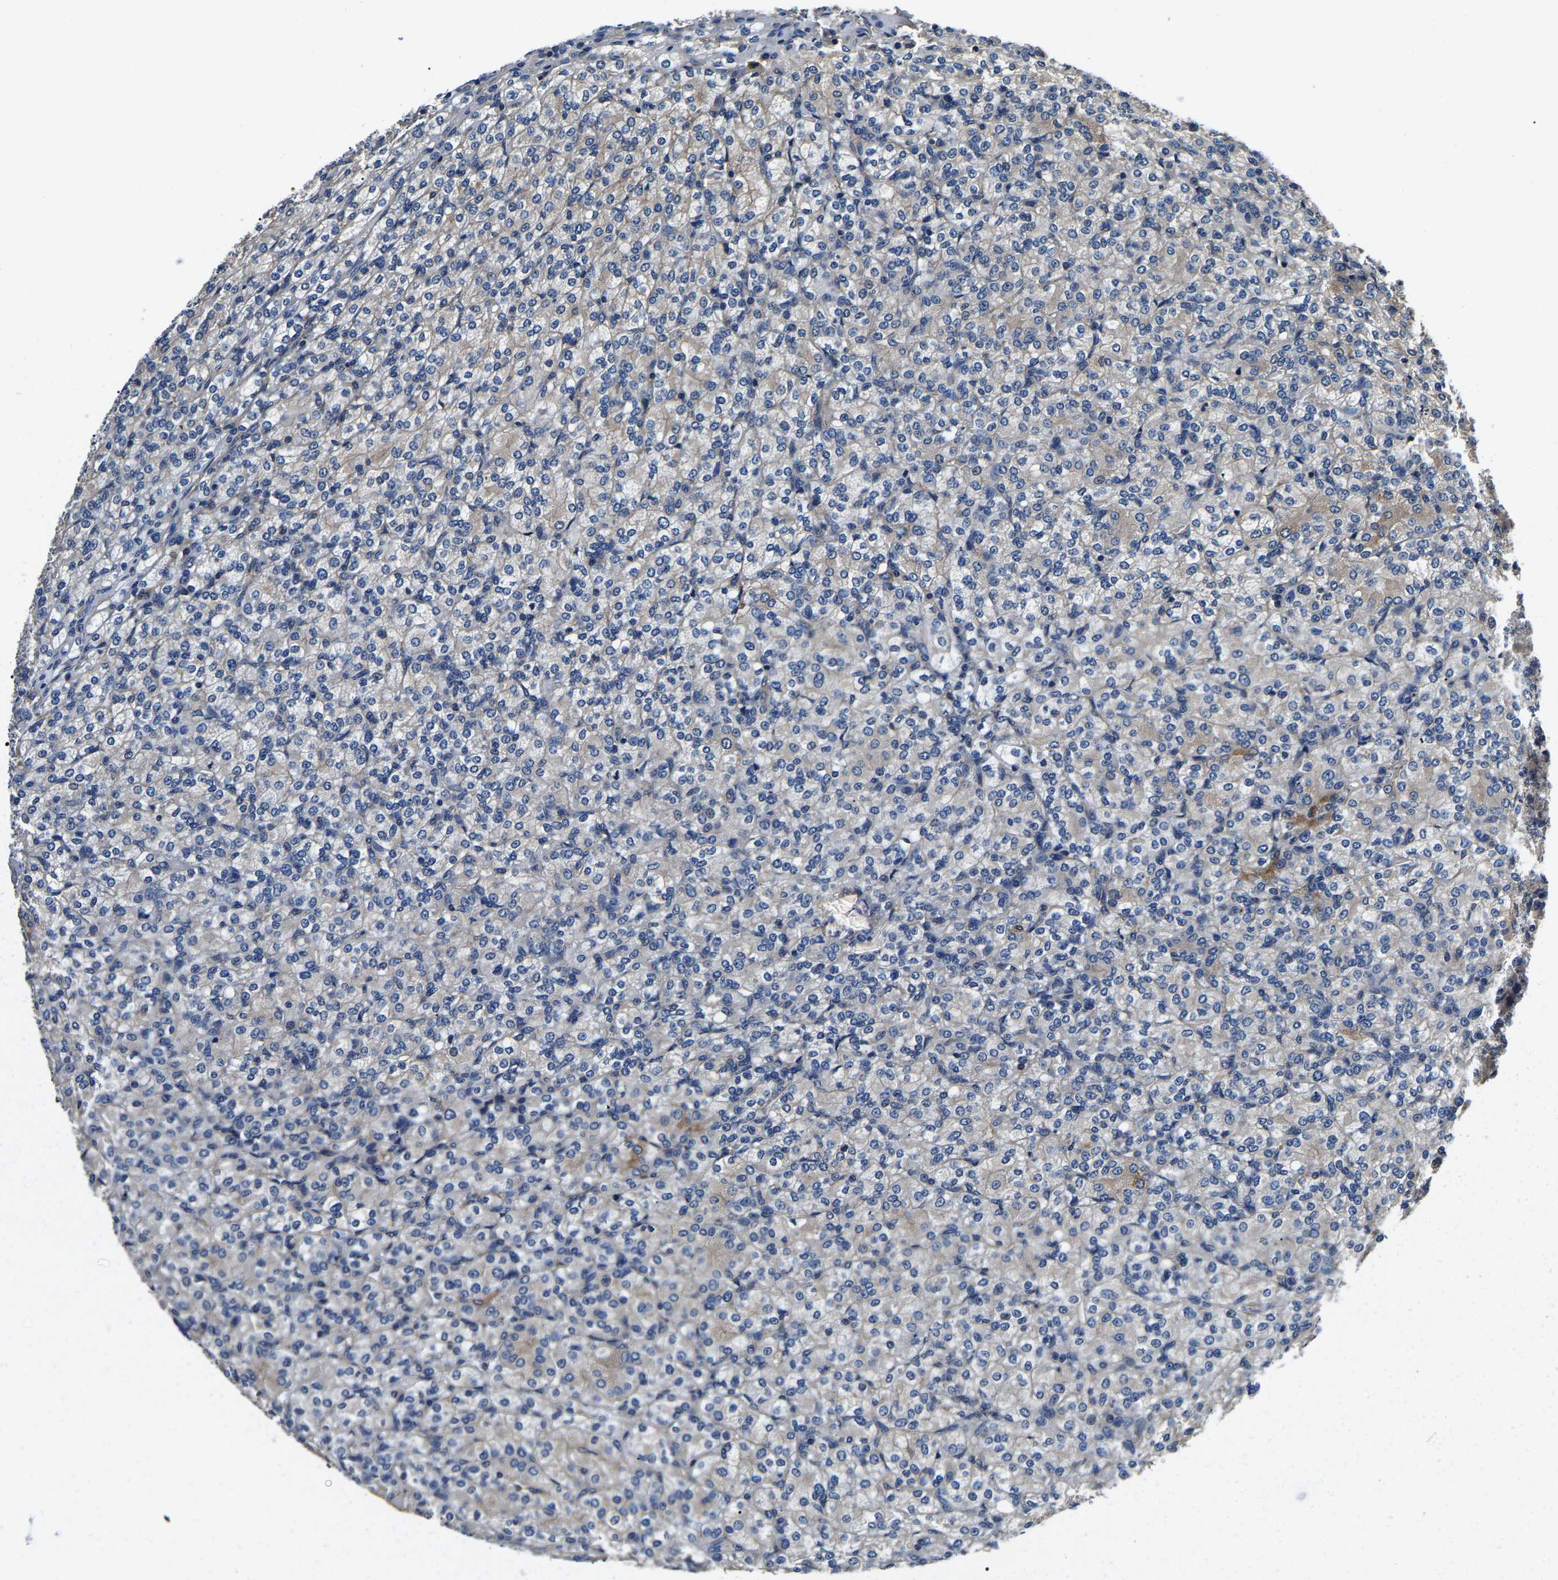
{"staining": {"intensity": "negative", "quantity": "none", "location": "none"}, "tissue": "renal cancer", "cell_type": "Tumor cells", "image_type": "cancer", "snomed": [{"axis": "morphology", "description": "Adenocarcinoma, NOS"}, {"axis": "topography", "description": "Kidney"}], "caption": "Immunohistochemical staining of renal adenocarcinoma shows no significant positivity in tumor cells. The staining is performed using DAB brown chromogen with nuclei counter-stained in using hematoxylin.", "gene": "SH3GLB1", "patient": {"sex": "male", "age": 77}}